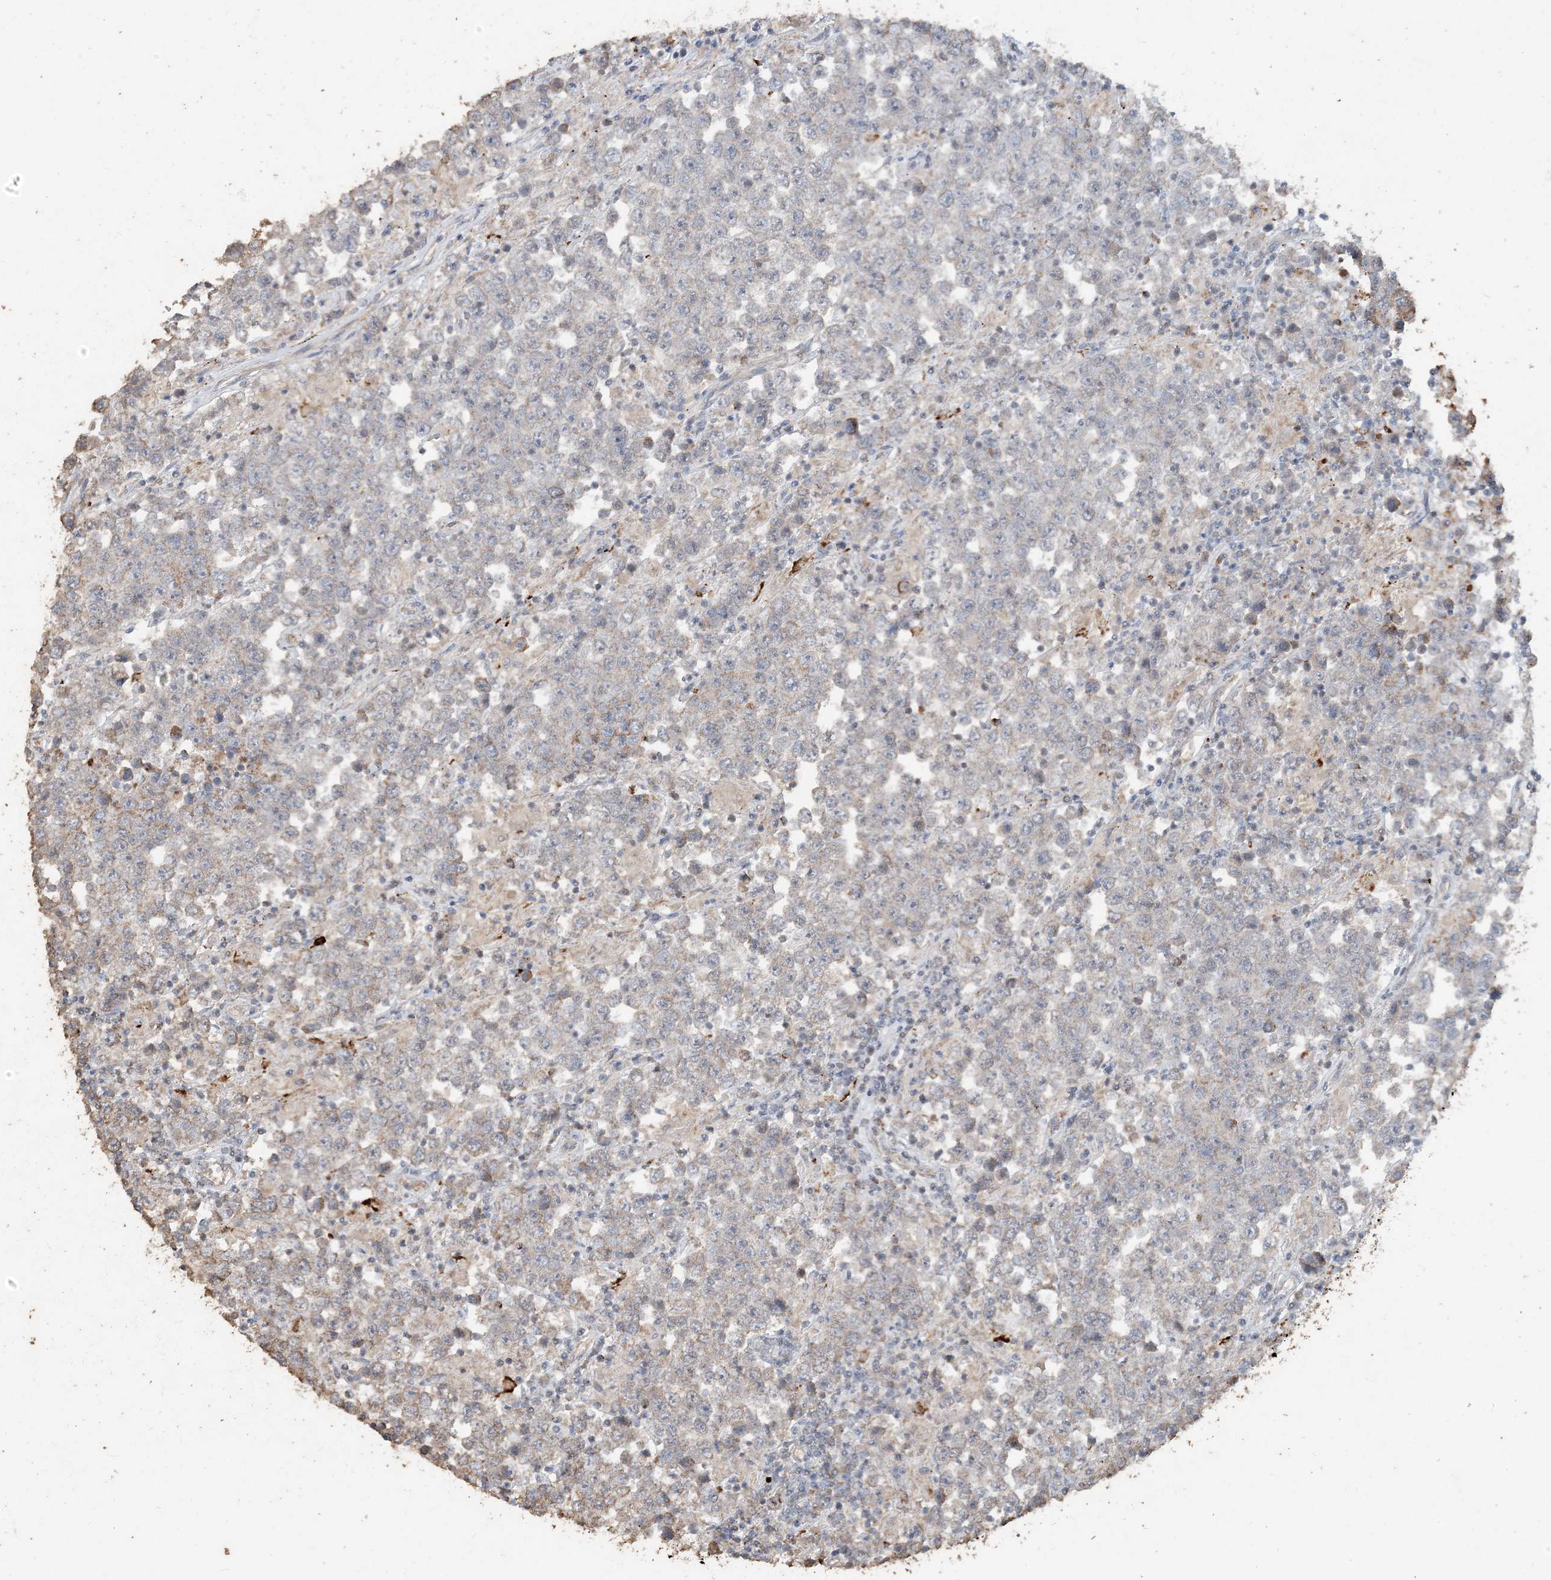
{"staining": {"intensity": "weak", "quantity": "25%-75%", "location": "cytoplasmic/membranous"}, "tissue": "testis cancer", "cell_type": "Tumor cells", "image_type": "cancer", "snomed": [{"axis": "morphology", "description": "Normal tissue, NOS"}, {"axis": "morphology", "description": "Urothelial carcinoma, High grade"}, {"axis": "morphology", "description": "Seminoma, NOS"}, {"axis": "morphology", "description": "Carcinoma, Embryonal, NOS"}, {"axis": "topography", "description": "Urinary bladder"}, {"axis": "topography", "description": "Testis"}], "caption": "Tumor cells show low levels of weak cytoplasmic/membranous positivity in approximately 25%-75% of cells in testis cancer (high-grade urothelial carcinoma).", "gene": "SFMBT2", "patient": {"sex": "male", "age": 41}}